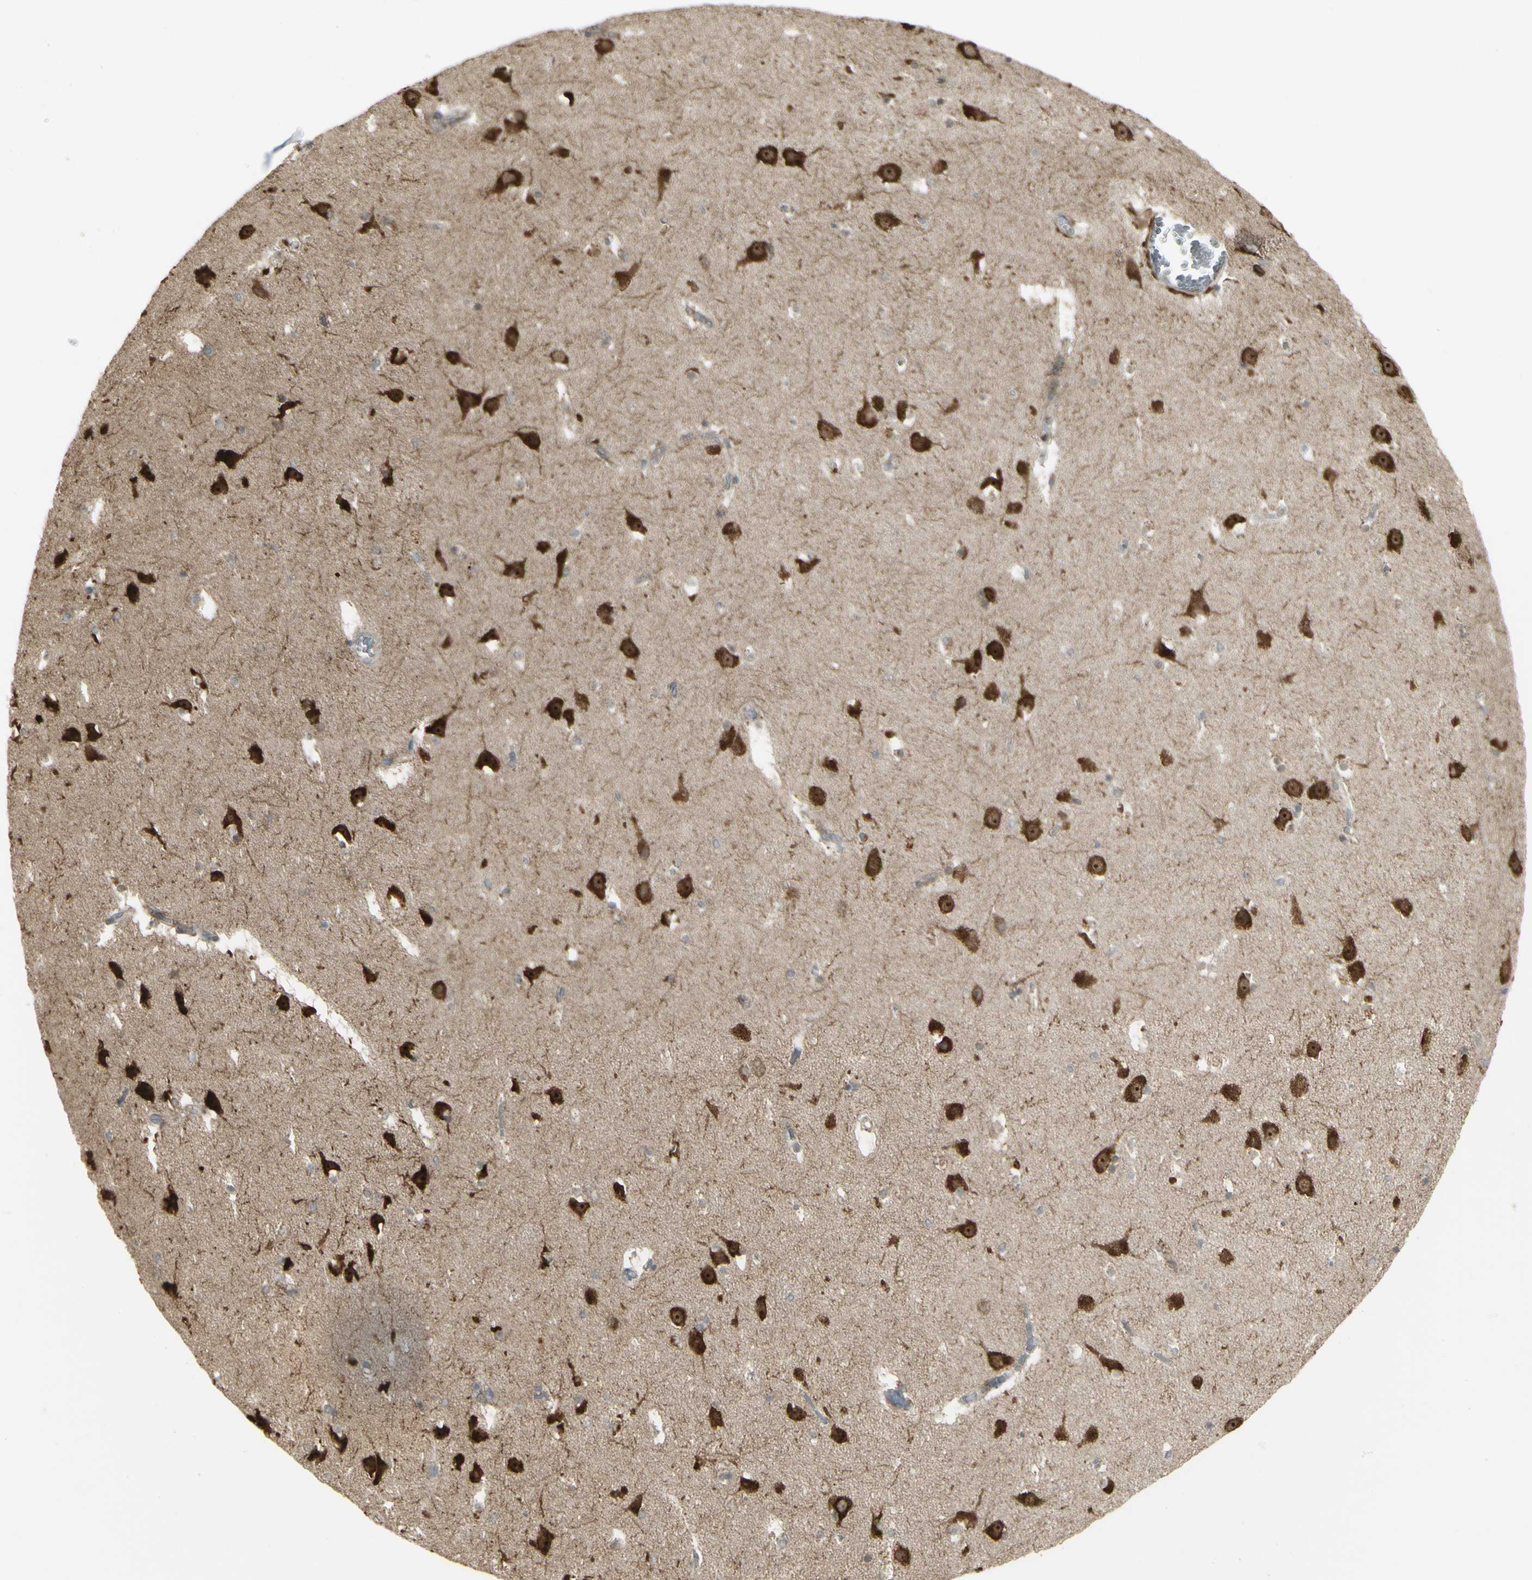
{"staining": {"intensity": "moderate", "quantity": "25%-75%", "location": "cytoplasmic/membranous"}, "tissue": "caudate", "cell_type": "Glial cells", "image_type": "normal", "snomed": [{"axis": "morphology", "description": "Normal tissue, NOS"}, {"axis": "topography", "description": "Lateral ventricle wall"}], "caption": "Immunohistochemical staining of benign caudate reveals moderate cytoplasmic/membranous protein positivity in about 25%-75% of glial cells. The protein of interest is stained brown, and the nuclei are stained in blue (DAB (3,3'-diaminobenzidine) IHC with brightfield microscopy, high magnification).", "gene": "FKBP3", "patient": {"sex": "male", "age": 45}}